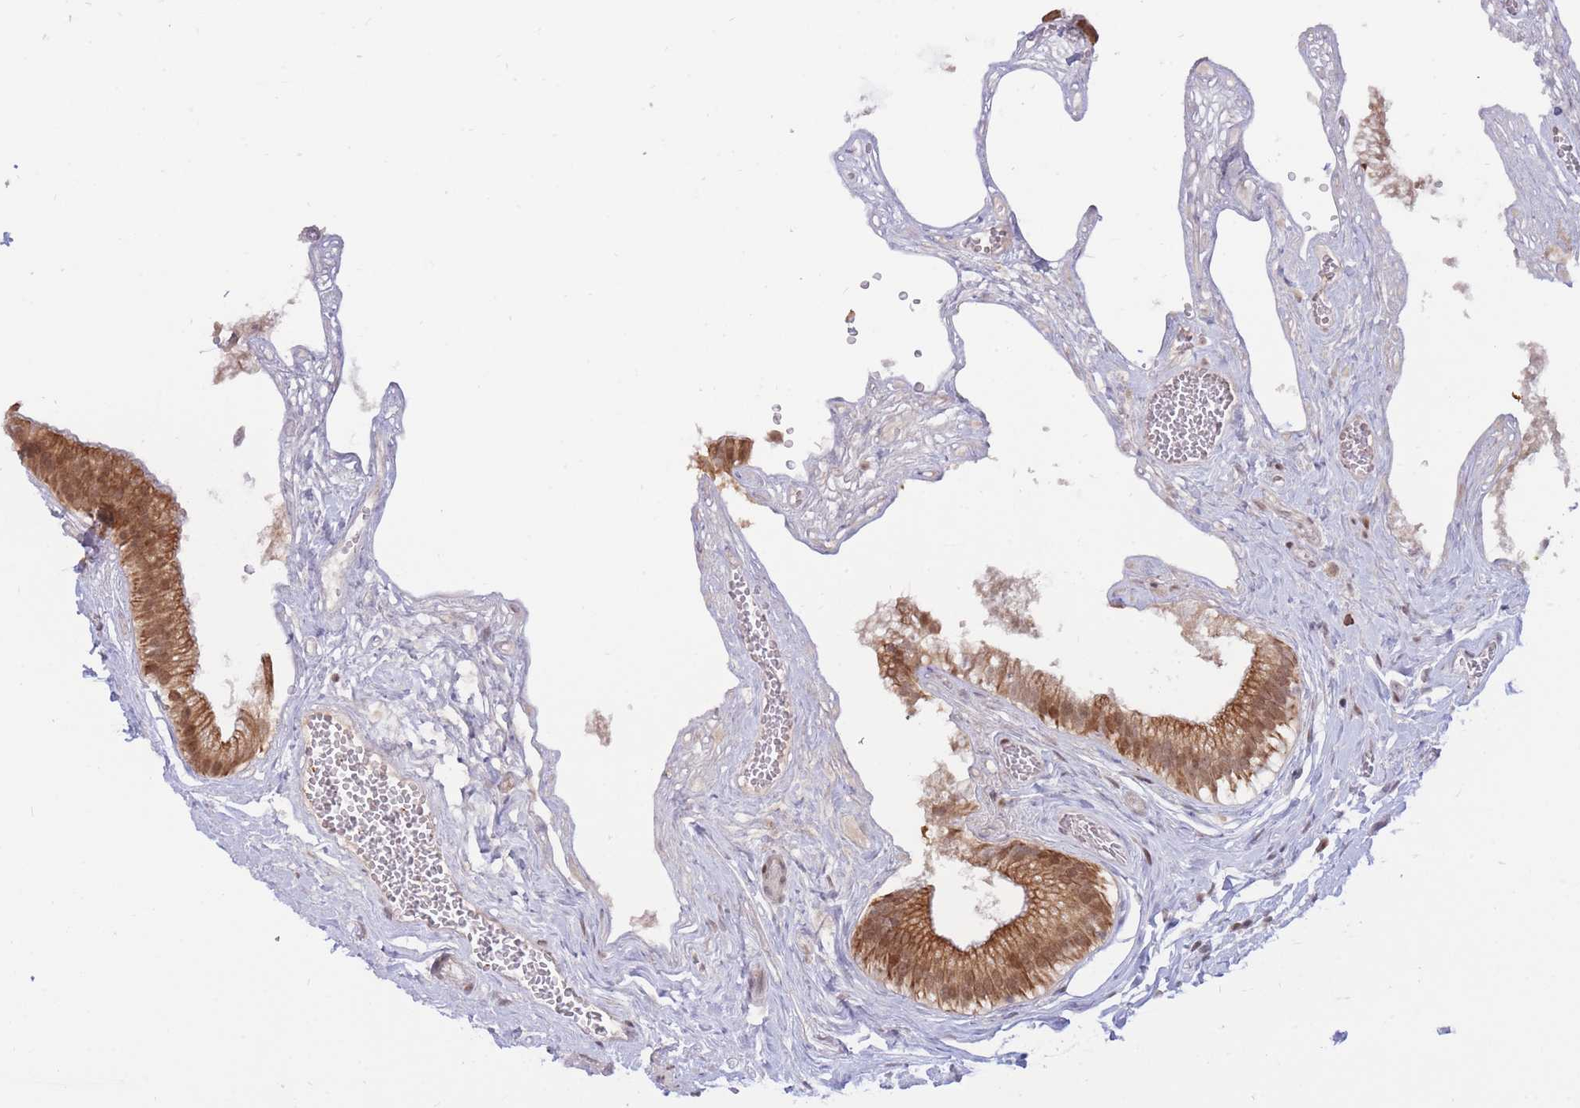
{"staining": {"intensity": "moderate", "quantity": ">75%", "location": "cytoplasmic/membranous,nuclear"}, "tissue": "gallbladder", "cell_type": "Glandular cells", "image_type": "normal", "snomed": [{"axis": "morphology", "description": "Normal tissue, NOS"}, {"axis": "topography", "description": "Gallbladder"}], "caption": "Moderate cytoplasmic/membranous,nuclear staining is appreciated in approximately >75% of glandular cells in normal gallbladder.", "gene": "TARBP2", "patient": {"sex": "female", "age": 54}}